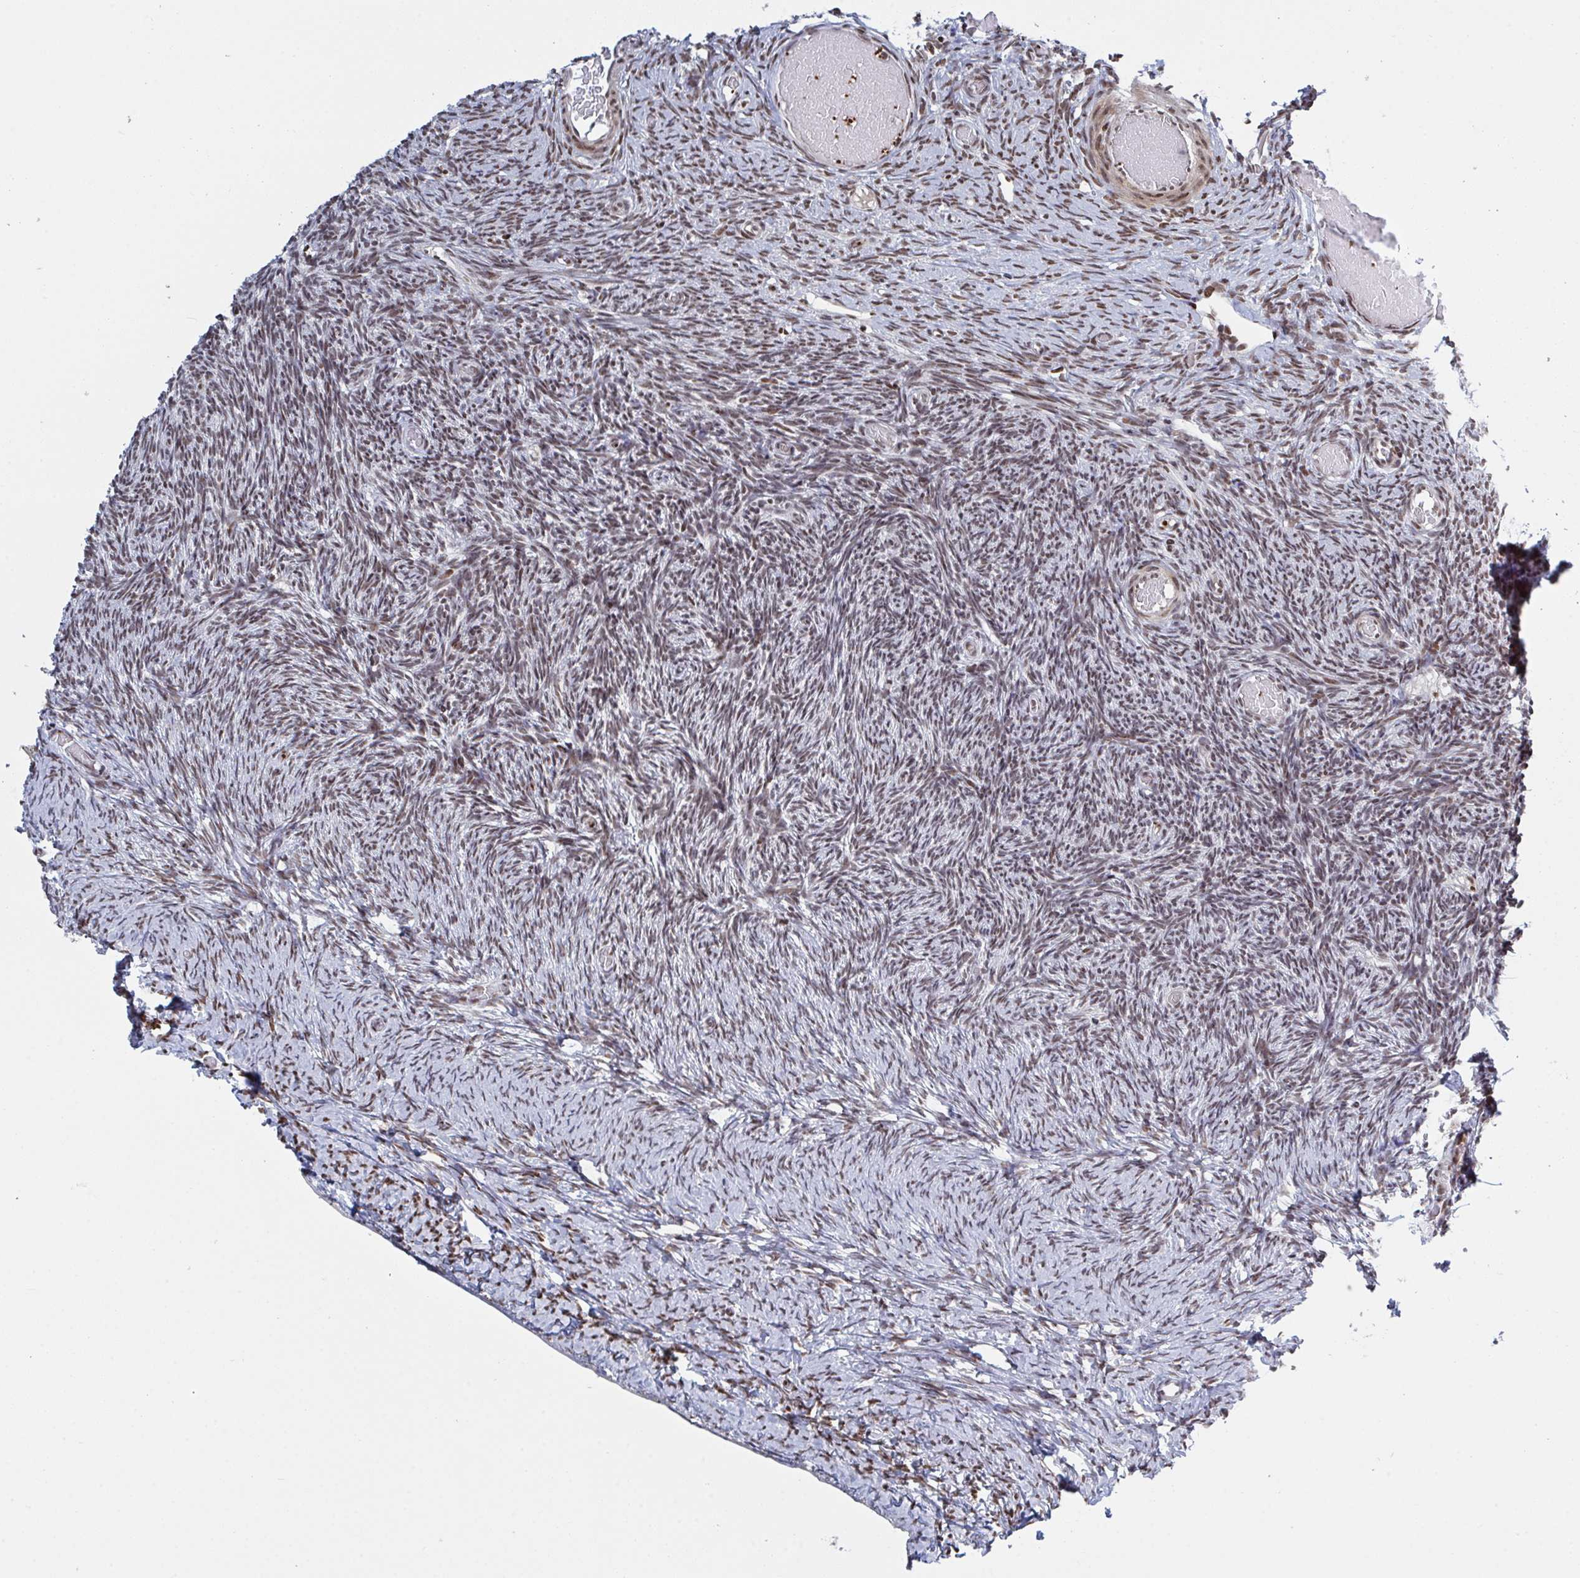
{"staining": {"intensity": "strong", "quantity": ">75%", "location": "nuclear"}, "tissue": "ovary", "cell_type": "Follicle cells", "image_type": "normal", "snomed": [{"axis": "morphology", "description": "Normal tissue, NOS"}, {"axis": "topography", "description": "Ovary"}], "caption": "A brown stain highlights strong nuclear positivity of a protein in follicle cells of benign human ovary. (Brightfield microscopy of DAB IHC at high magnification).", "gene": "ZNF607", "patient": {"sex": "female", "age": 39}}